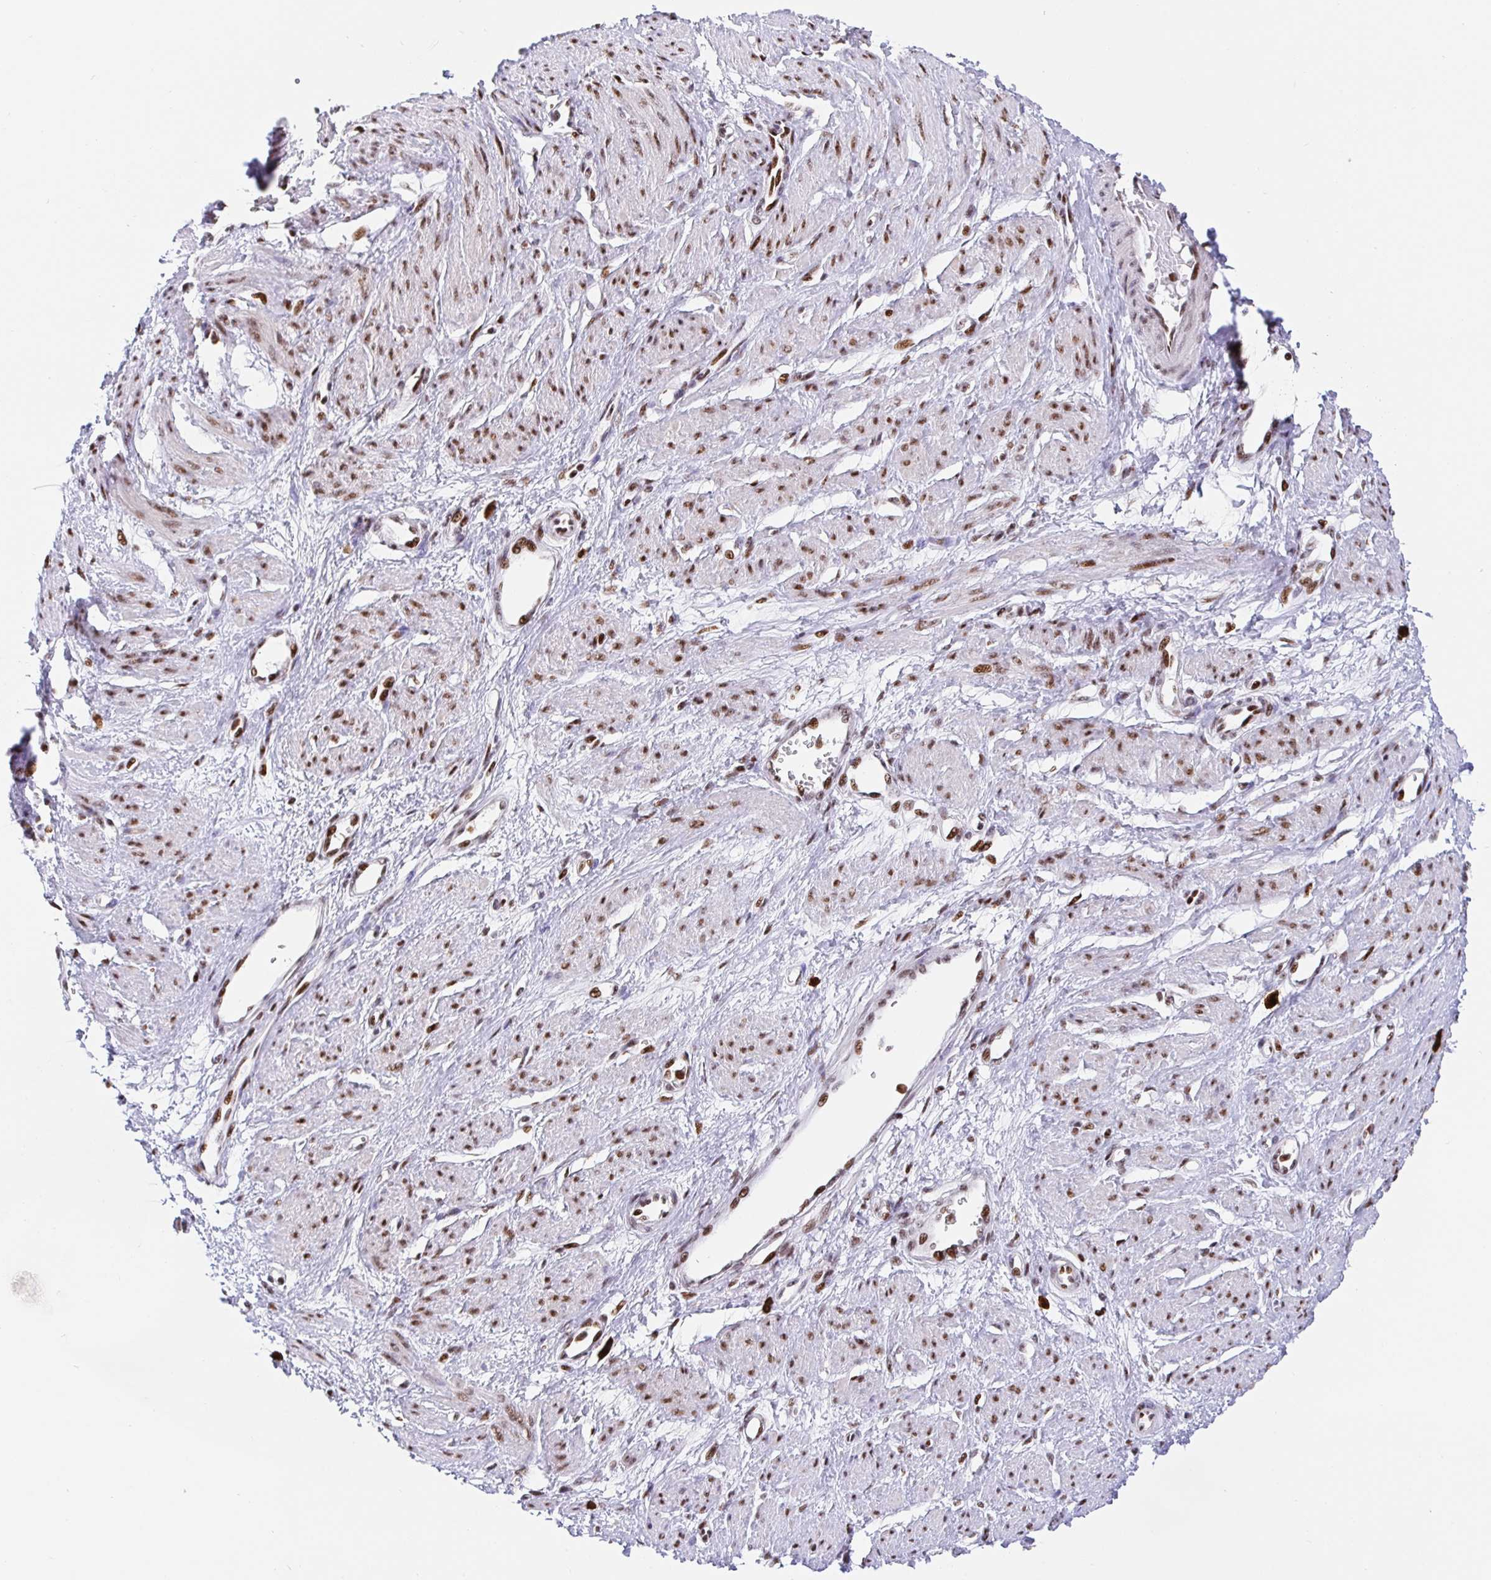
{"staining": {"intensity": "strong", "quantity": "25%-75%", "location": "nuclear"}, "tissue": "smooth muscle", "cell_type": "Smooth muscle cells", "image_type": "normal", "snomed": [{"axis": "morphology", "description": "Normal tissue, NOS"}, {"axis": "topography", "description": "Smooth muscle"}, {"axis": "topography", "description": "Uterus"}], "caption": "Brown immunohistochemical staining in normal human smooth muscle demonstrates strong nuclear expression in approximately 25%-75% of smooth muscle cells.", "gene": "SETD5", "patient": {"sex": "female", "age": 39}}